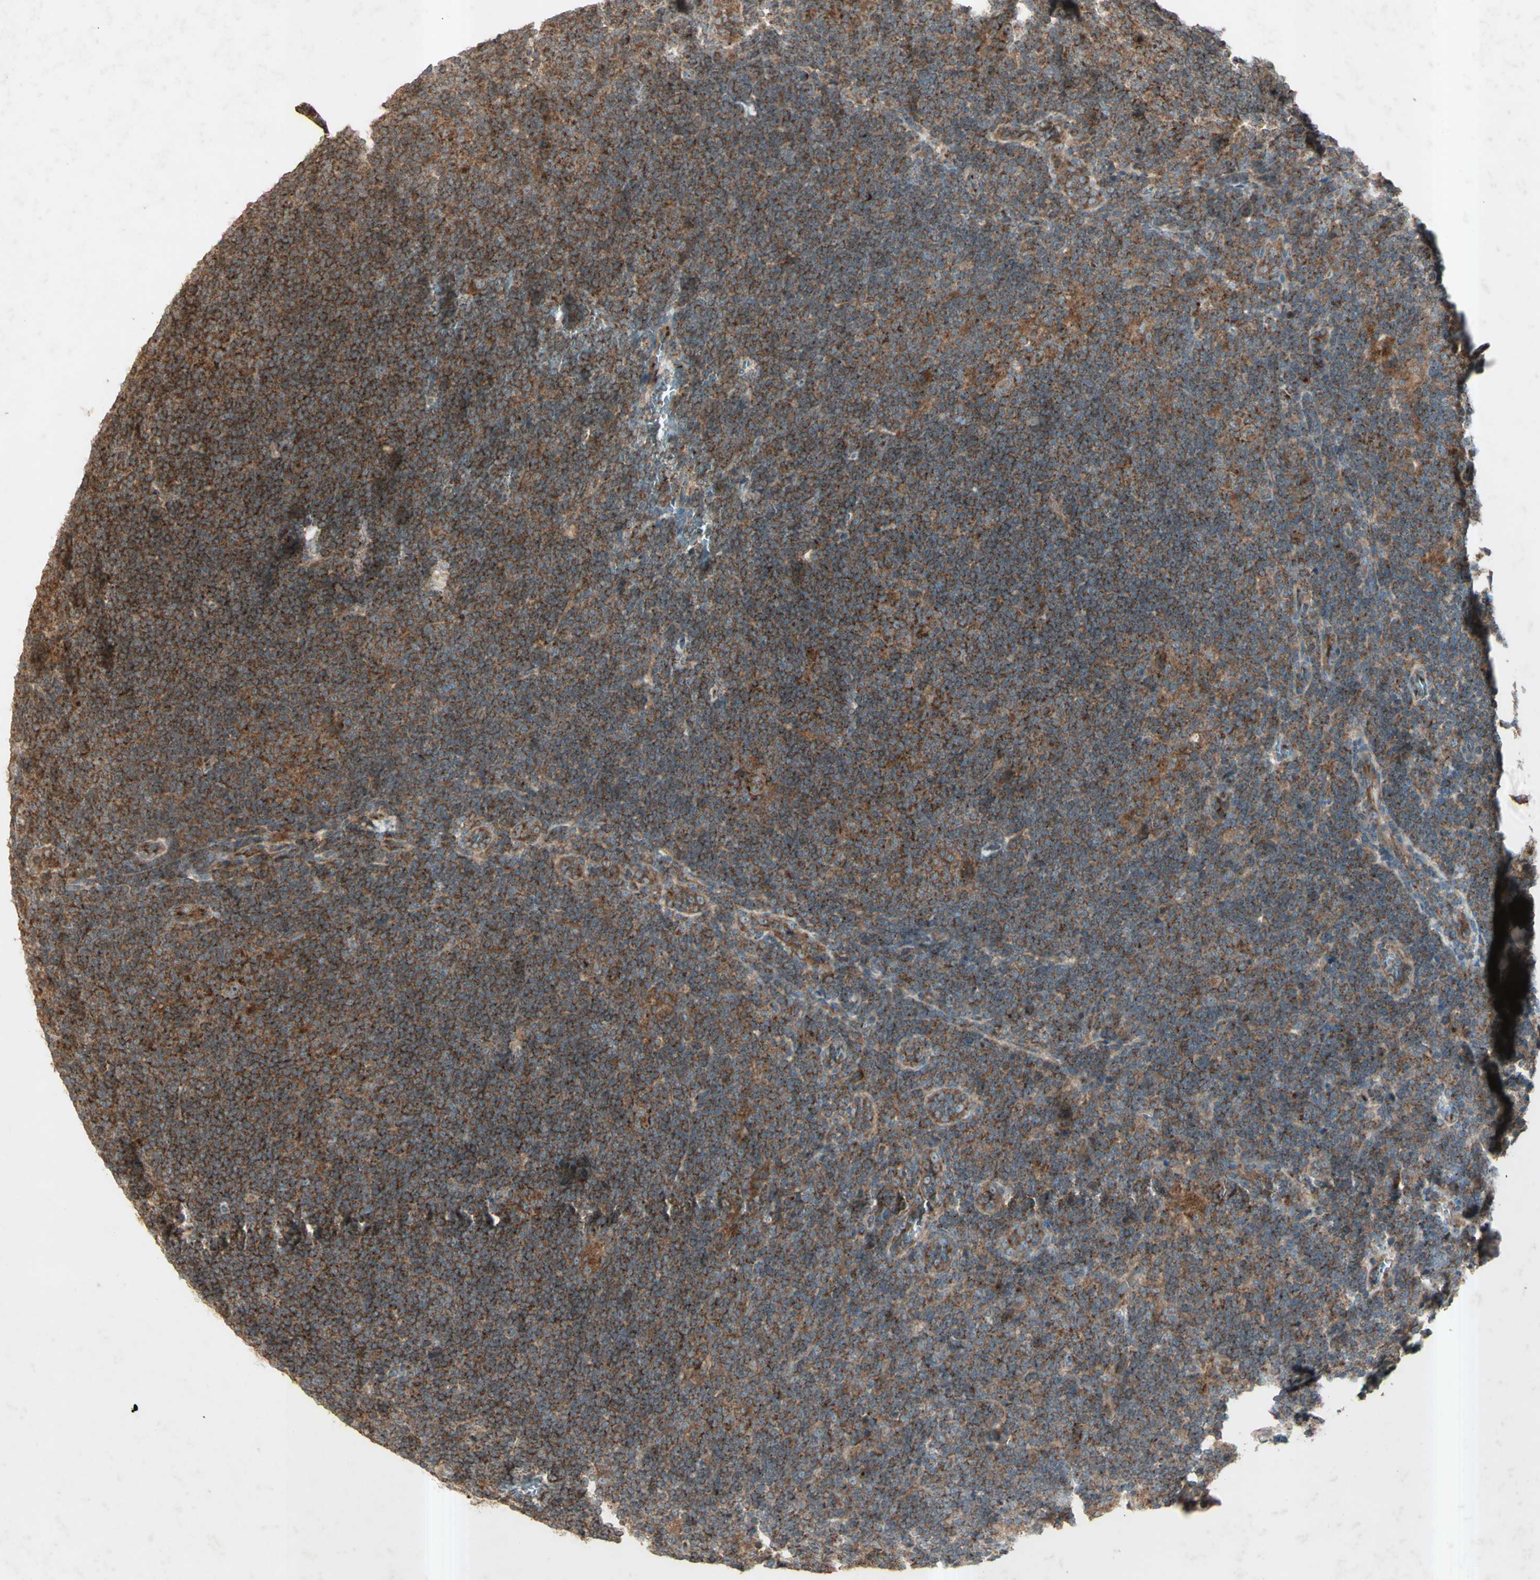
{"staining": {"intensity": "moderate", "quantity": ">75%", "location": "cytoplasmic/membranous"}, "tissue": "lymphoma", "cell_type": "Tumor cells", "image_type": "cancer", "snomed": [{"axis": "morphology", "description": "Hodgkin's disease, NOS"}, {"axis": "topography", "description": "Lymph node"}], "caption": "The histopathology image exhibits immunohistochemical staining of lymphoma. There is moderate cytoplasmic/membranous staining is seen in about >75% of tumor cells.", "gene": "AP1G1", "patient": {"sex": "female", "age": 57}}